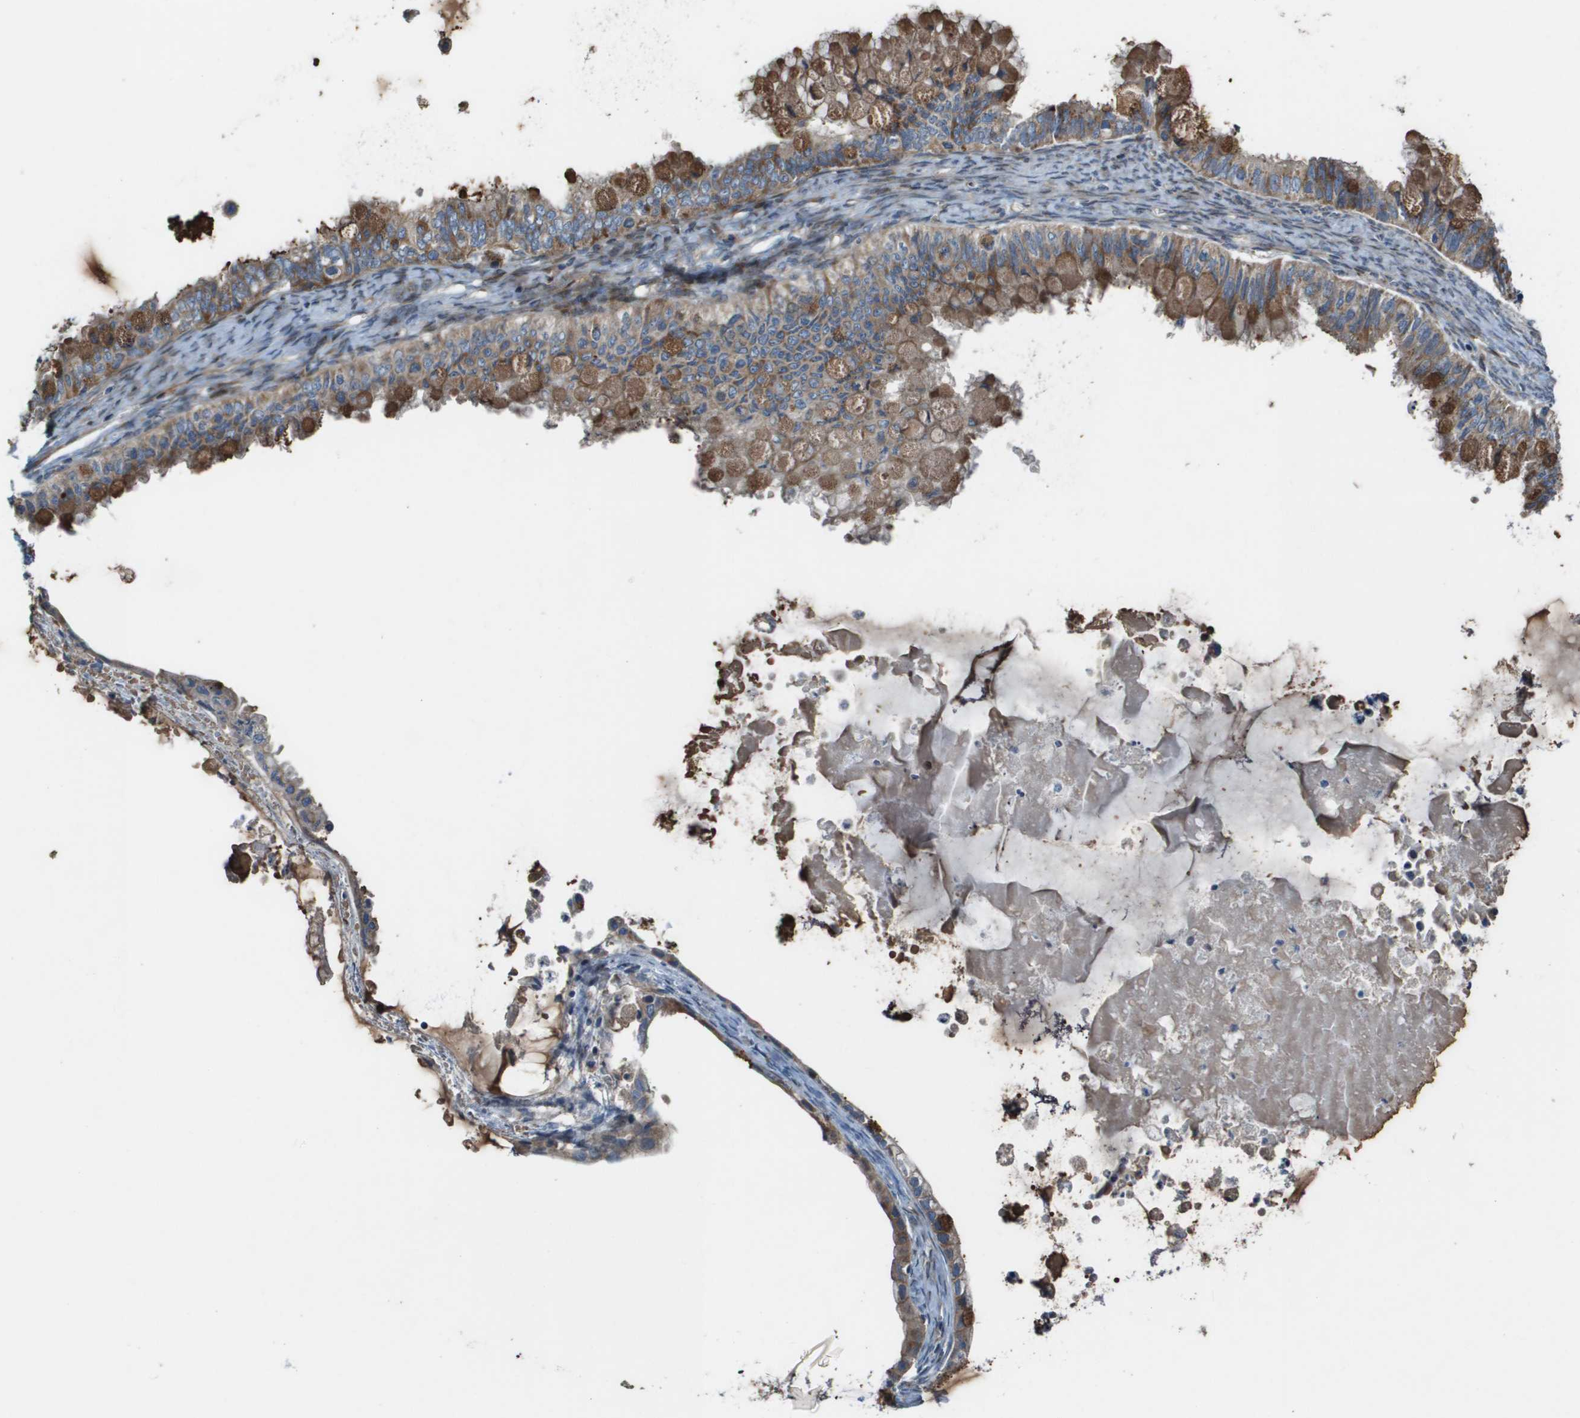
{"staining": {"intensity": "moderate", "quantity": ">75%", "location": "cytoplasmic/membranous"}, "tissue": "ovarian cancer", "cell_type": "Tumor cells", "image_type": "cancer", "snomed": [{"axis": "morphology", "description": "Cystadenocarcinoma, mucinous, NOS"}, {"axis": "topography", "description": "Ovary"}], "caption": "Ovarian cancer (mucinous cystadenocarcinoma) tissue demonstrates moderate cytoplasmic/membranous expression in about >75% of tumor cells, visualized by immunohistochemistry. The protein of interest is shown in brown color, while the nuclei are stained blue.", "gene": "MGAT3", "patient": {"sex": "female", "age": 80}}